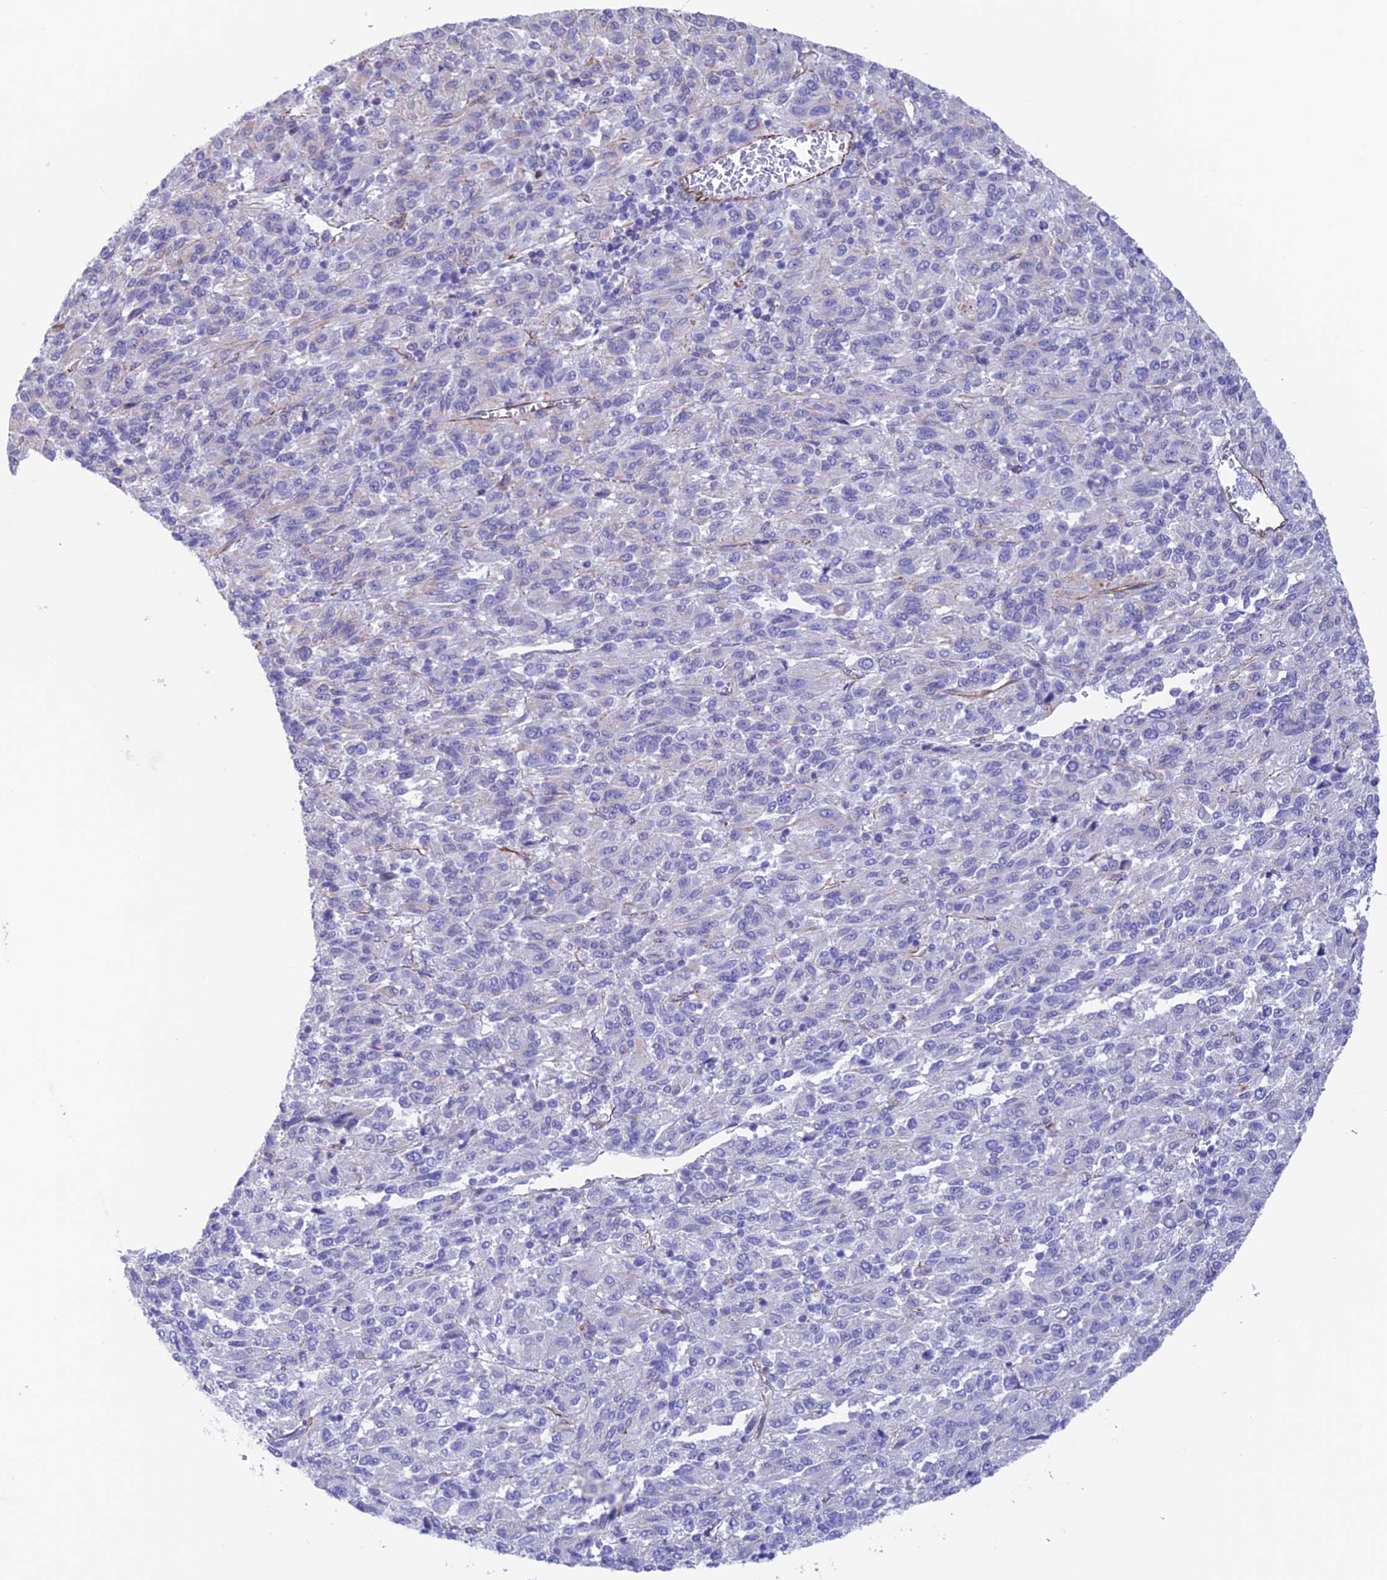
{"staining": {"intensity": "negative", "quantity": "none", "location": "none"}, "tissue": "melanoma", "cell_type": "Tumor cells", "image_type": "cancer", "snomed": [{"axis": "morphology", "description": "Malignant melanoma, Metastatic site"}, {"axis": "topography", "description": "Lung"}], "caption": "A photomicrograph of human melanoma is negative for staining in tumor cells.", "gene": "ZNF652", "patient": {"sex": "male", "age": 64}}